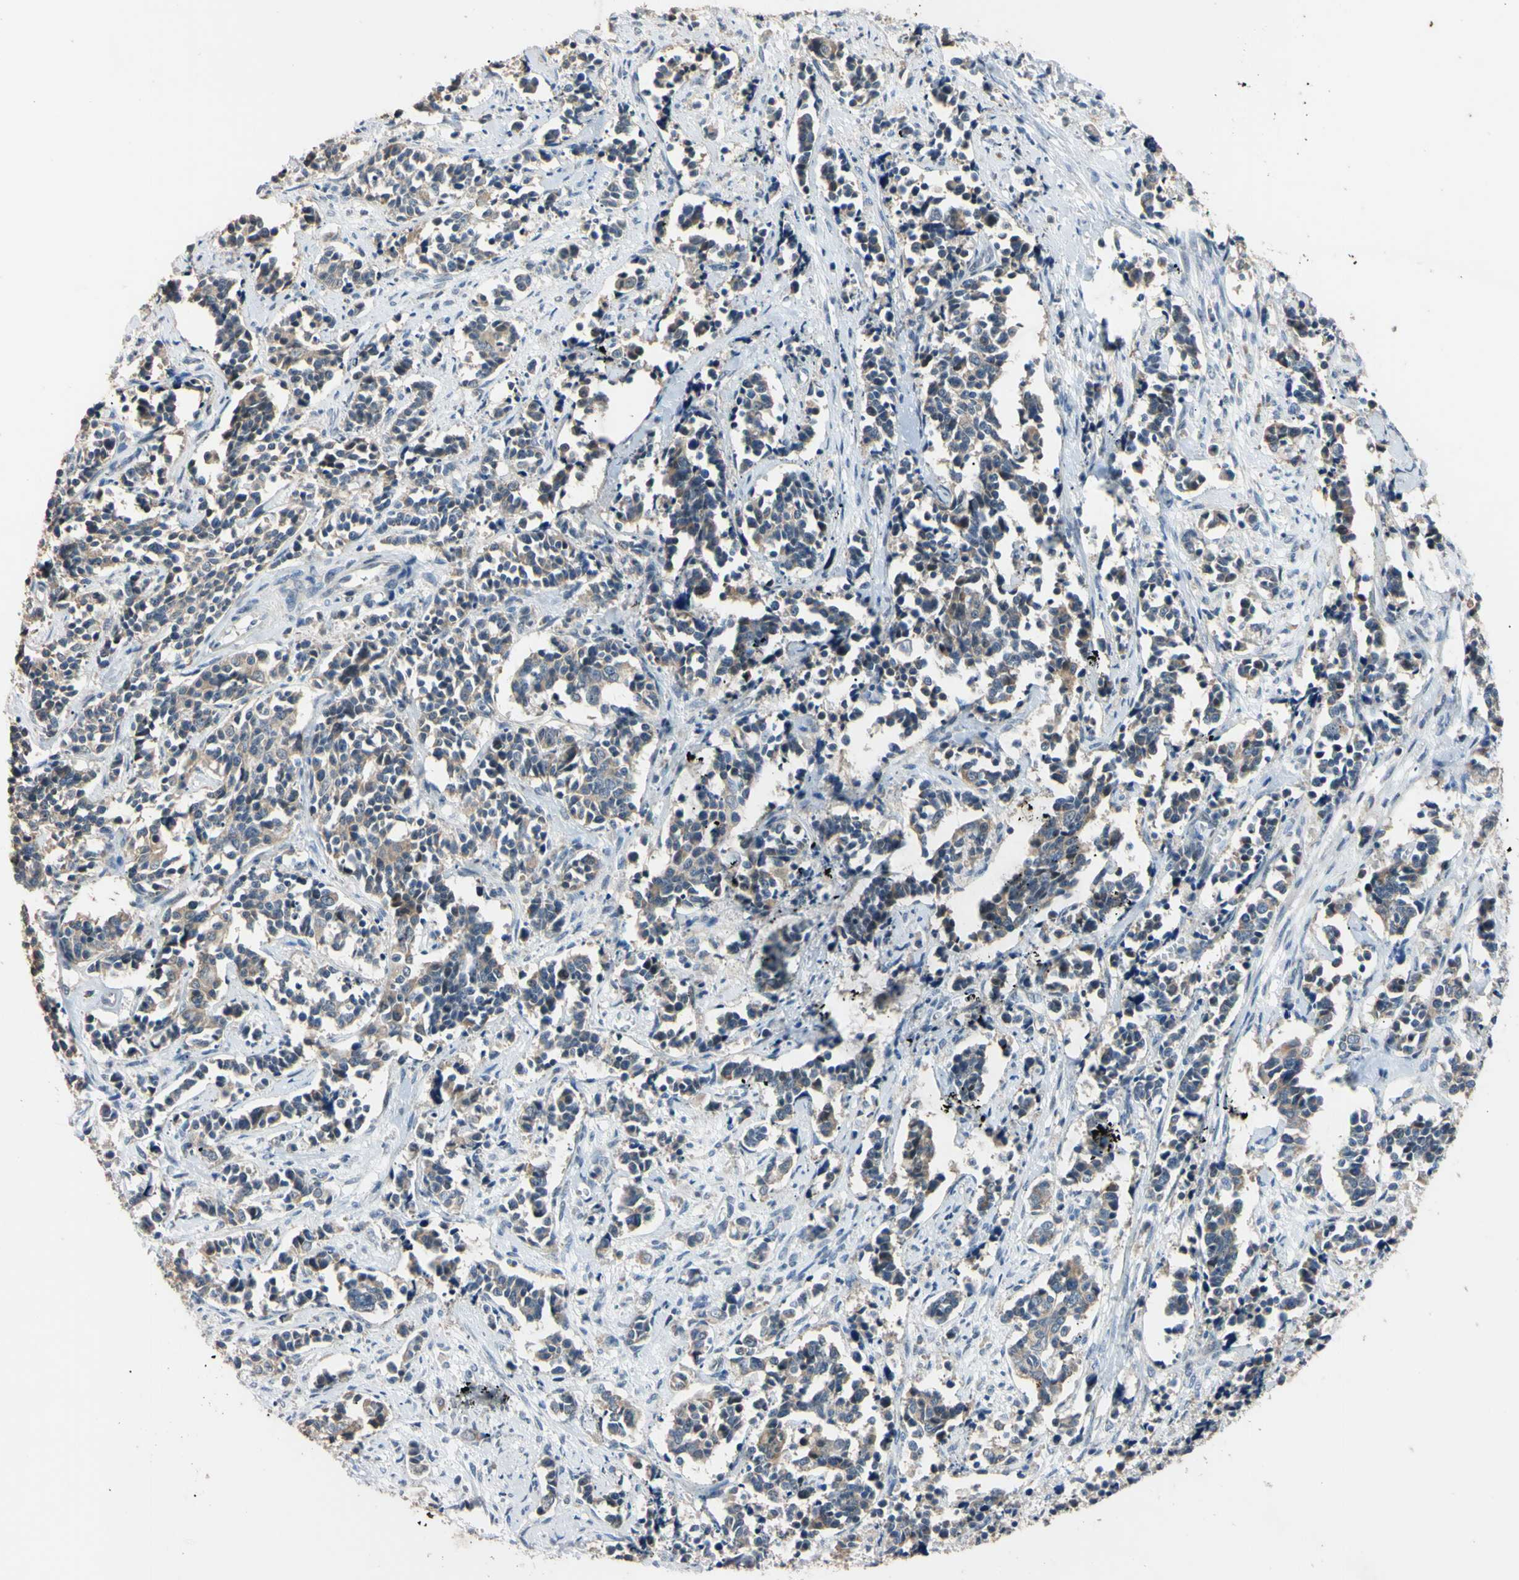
{"staining": {"intensity": "weak", "quantity": "<25%", "location": "cytoplasmic/membranous"}, "tissue": "cervical cancer", "cell_type": "Tumor cells", "image_type": "cancer", "snomed": [{"axis": "morphology", "description": "Normal tissue, NOS"}, {"axis": "morphology", "description": "Squamous cell carcinoma, NOS"}, {"axis": "topography", "description": "Cervix"}], "caption": "Immunohistochemistry image of neoplastic tissue: cervical cancer (squamous cell carcinoma) stained with DAB (3,3'-diaminobenzidine) demonstrates no significant protein staining in tumor cells.", "gene": "PNKD", "patient": {"sex": "female", "age": 35}}